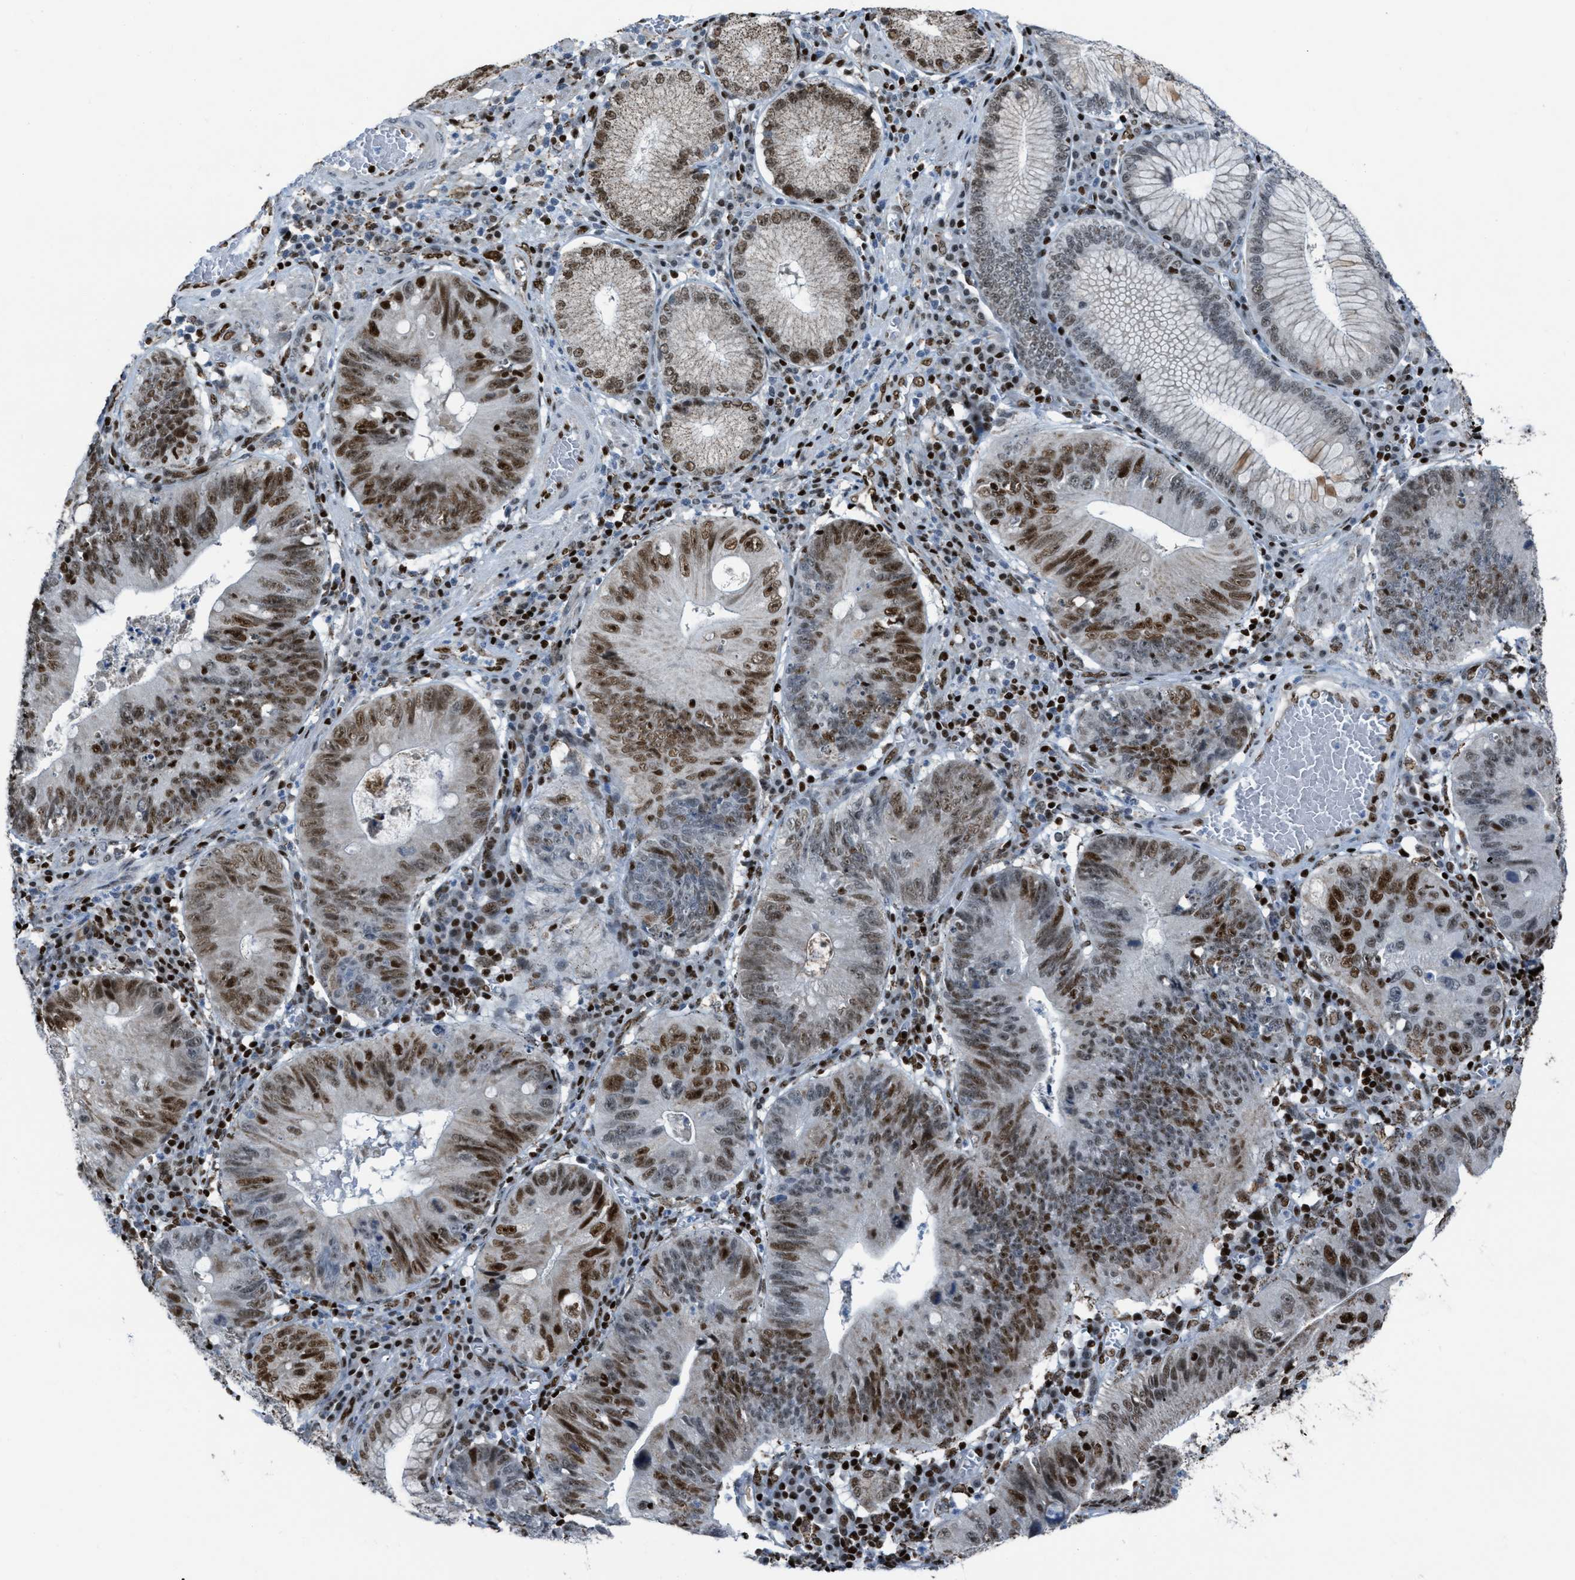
{"staining": {"intensity": "strong", "quantity": ">75%", "location": "nuclear"}, "tissue": "stomach cancer", "cell_type": "Tumor cells", "image_type": "cancer", "snomed": [{"axis": "morphology", "description": "Adenocarcinoma, NOS"}, {"axis": "topography", "description": "Stomach"}], "caption": "Immunohistochemical staining of stomach adenocarcinoma displays high levels of strong nuclear protein expression in about >75% of tumor cells.", "gene": "SLFN5", "patient": {"sex": "male", "age": 59}}